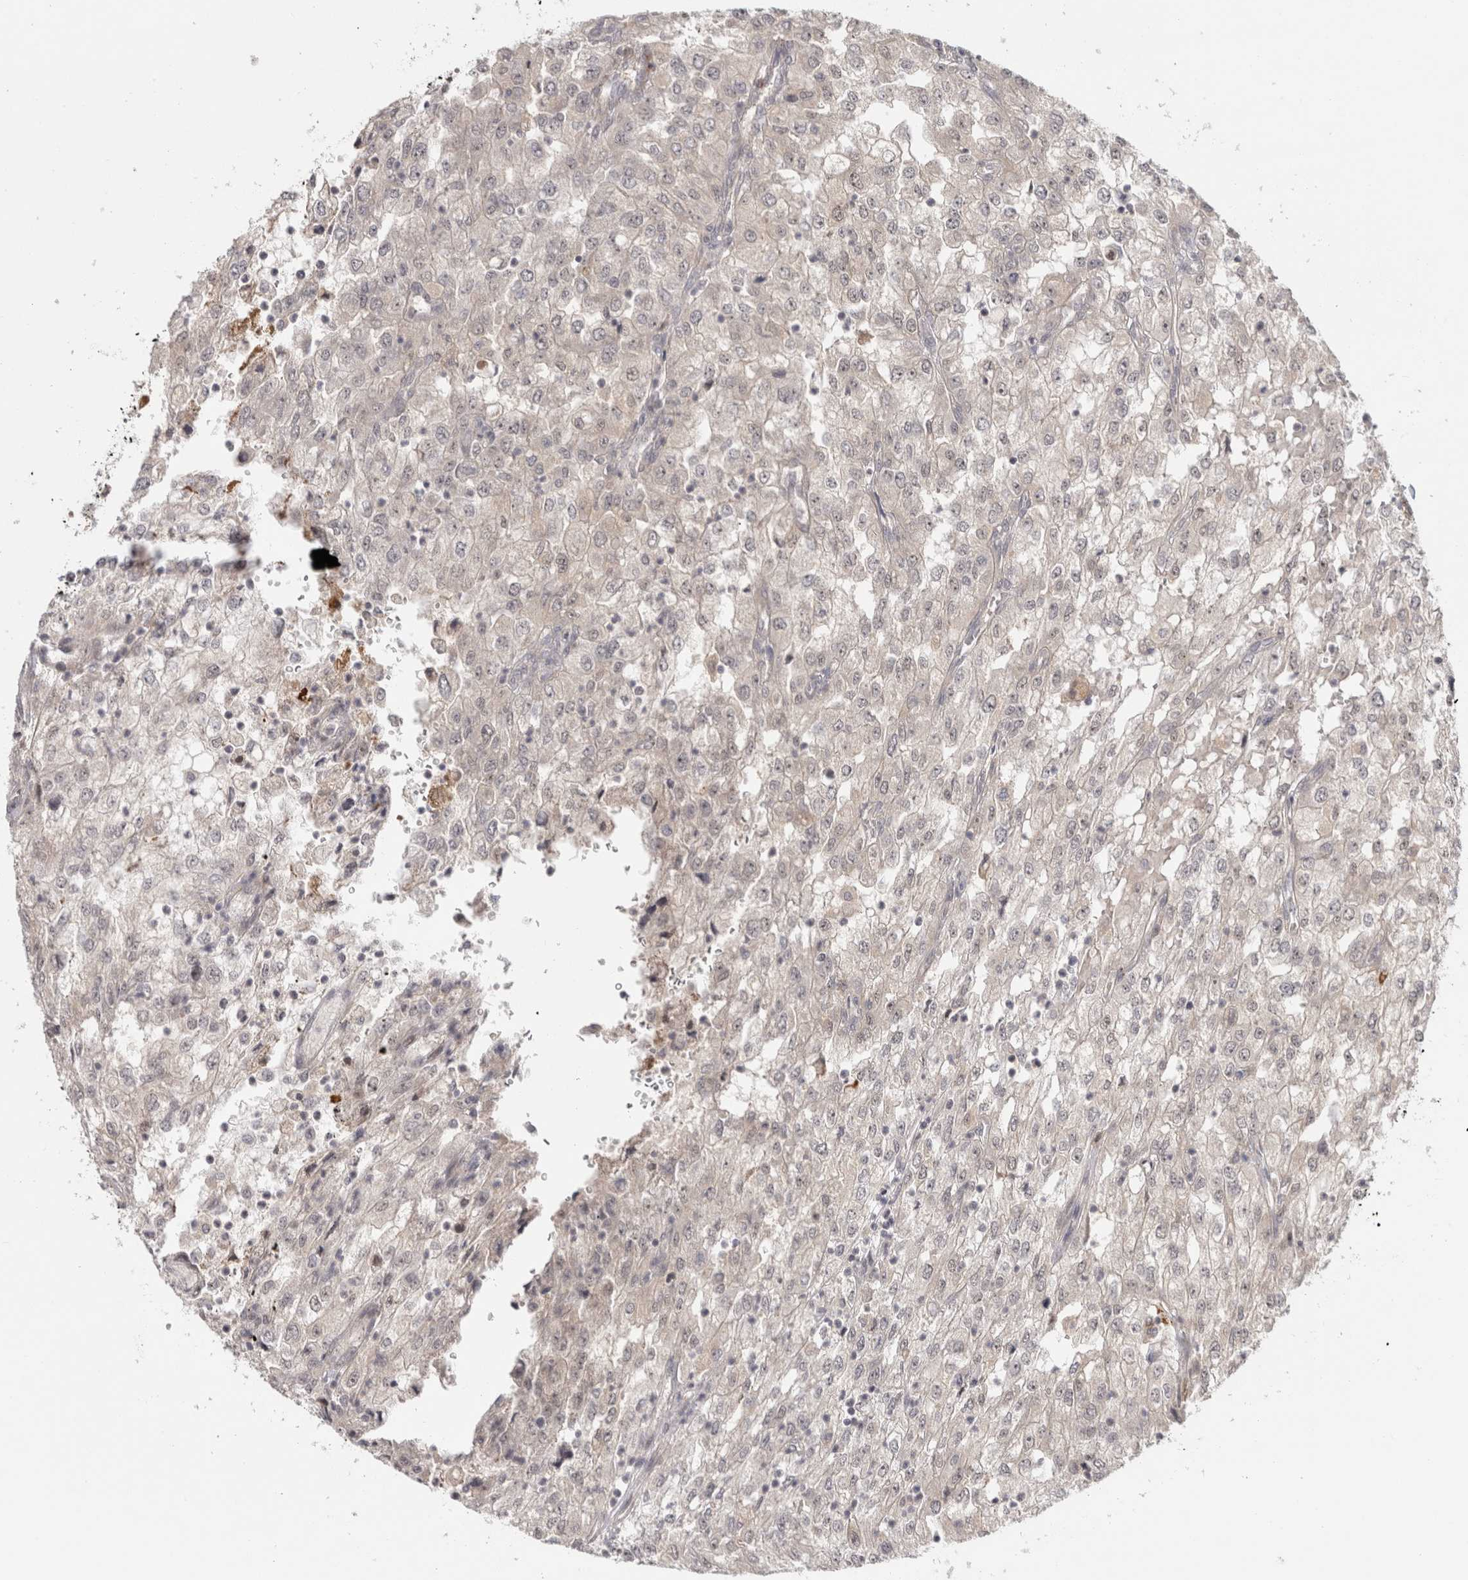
{"staining": {"intensity": "weak", "quantity": "<25%", "location": "cytoplasmic/membranous"}, "tissue": "renal cancer", "cell_type": "Tumor cells", "image_type": "cancer", "snomed": [{"axis": "morphology", "description": "Adenocarcinoma, NOS"}, {"axis": "topography", "description": "Kidney"}], "caption": "High power microscopy image of an IHC histopathology image of renal cancer (adenocarcinoma), revealing no significant expression in tumor cells.", "gene": "ZNF318", "patient": {"sex": "female", "age": 54}}